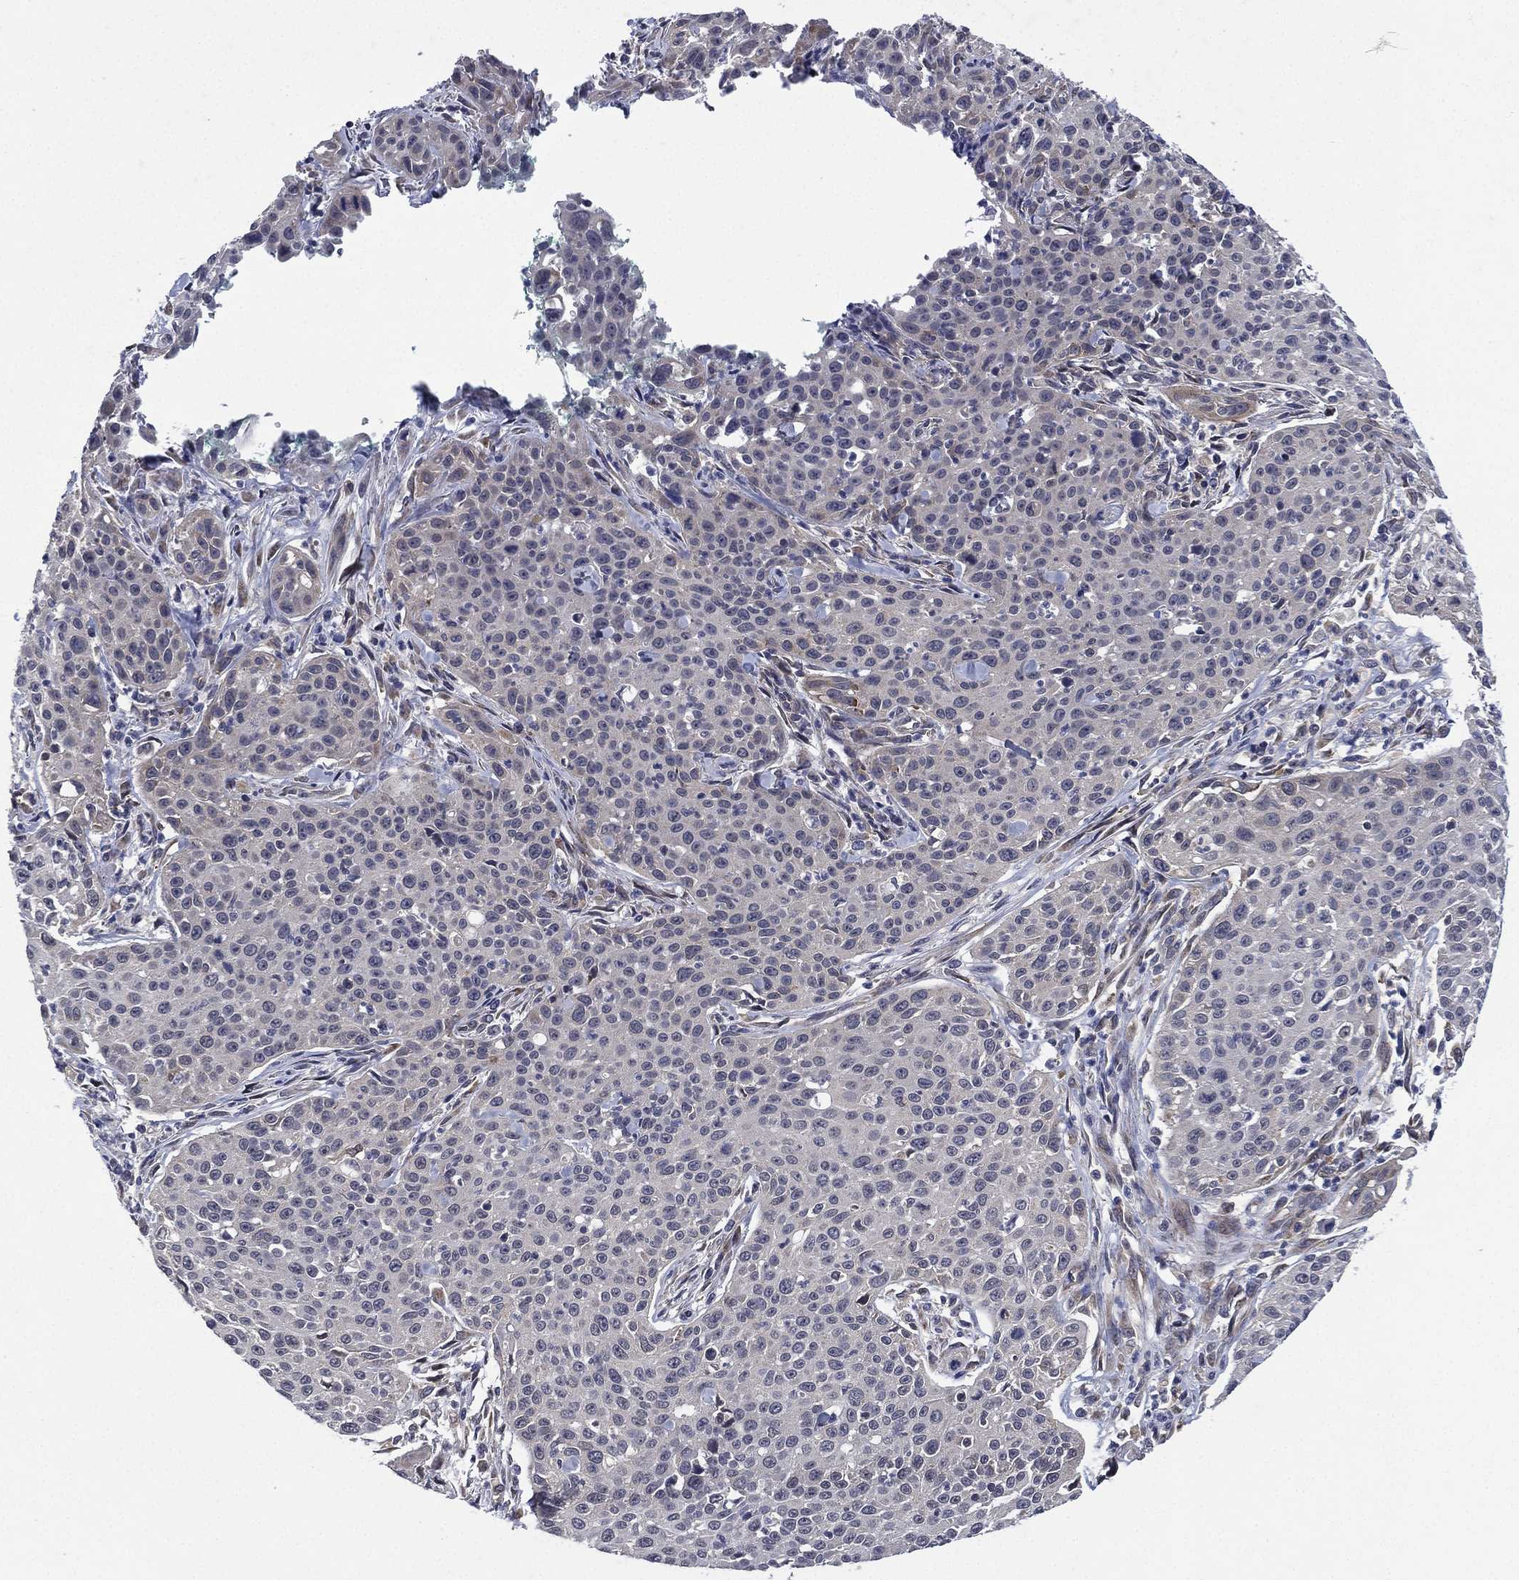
{"staining": {"intensity": "negative", "quantity": "none", "location": "none"}, "tissue": "cervical cancer", "cell_type": "Tumor cells", "image_type": "cancer", "snomed": [{"axis": "morphology", "description": "Squamous cell carcinoma, NOS"}, {"axis": "topography", "description": "Cervix"}], "caption": "A micrograph of cervical squamous cell carcinoma stained for a protein reveals no brown staining in tumor cells.", "gene": "SELENOO", "patient": {"sex": "female", "age": 26}}